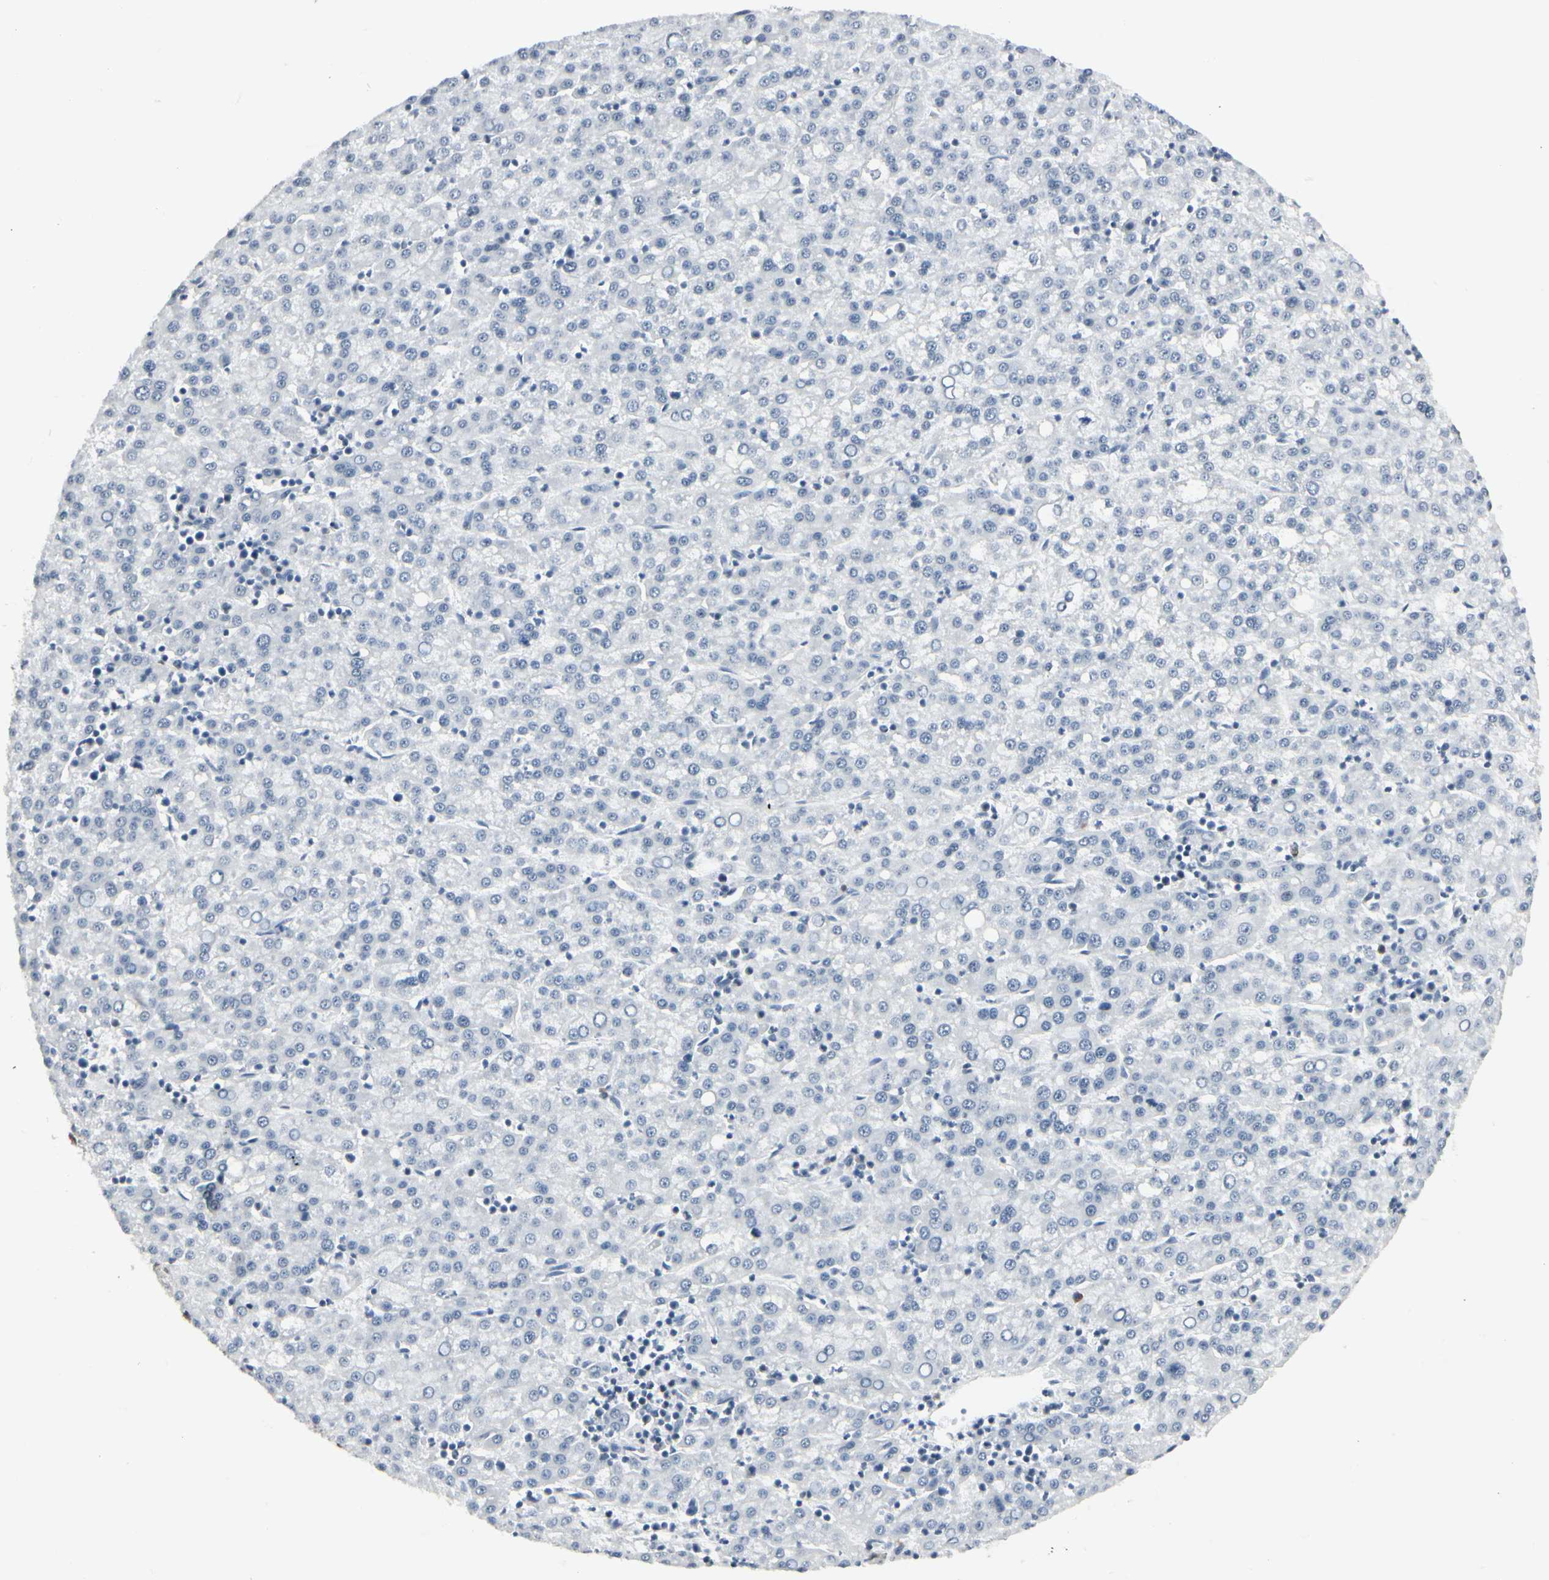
{"staining": {"intensity": "negative", "quantity": "none", "location": "none"}, "tissue": "liver cancer", "cell_type": "Tumor cells", "image_type": "cancer", "snomed": [{"axis": "morphology", "description": "Carcinoma, Hepatocellular, NOS"}, {"axis": "topography", "description": "Liver"}], "caption": "Tumor cells show no significant protein staining in liver cancer (hepatocellular carcinoma).", "gene": "ZBTB7B", "patient": {"sex": "female", "age": 58}}